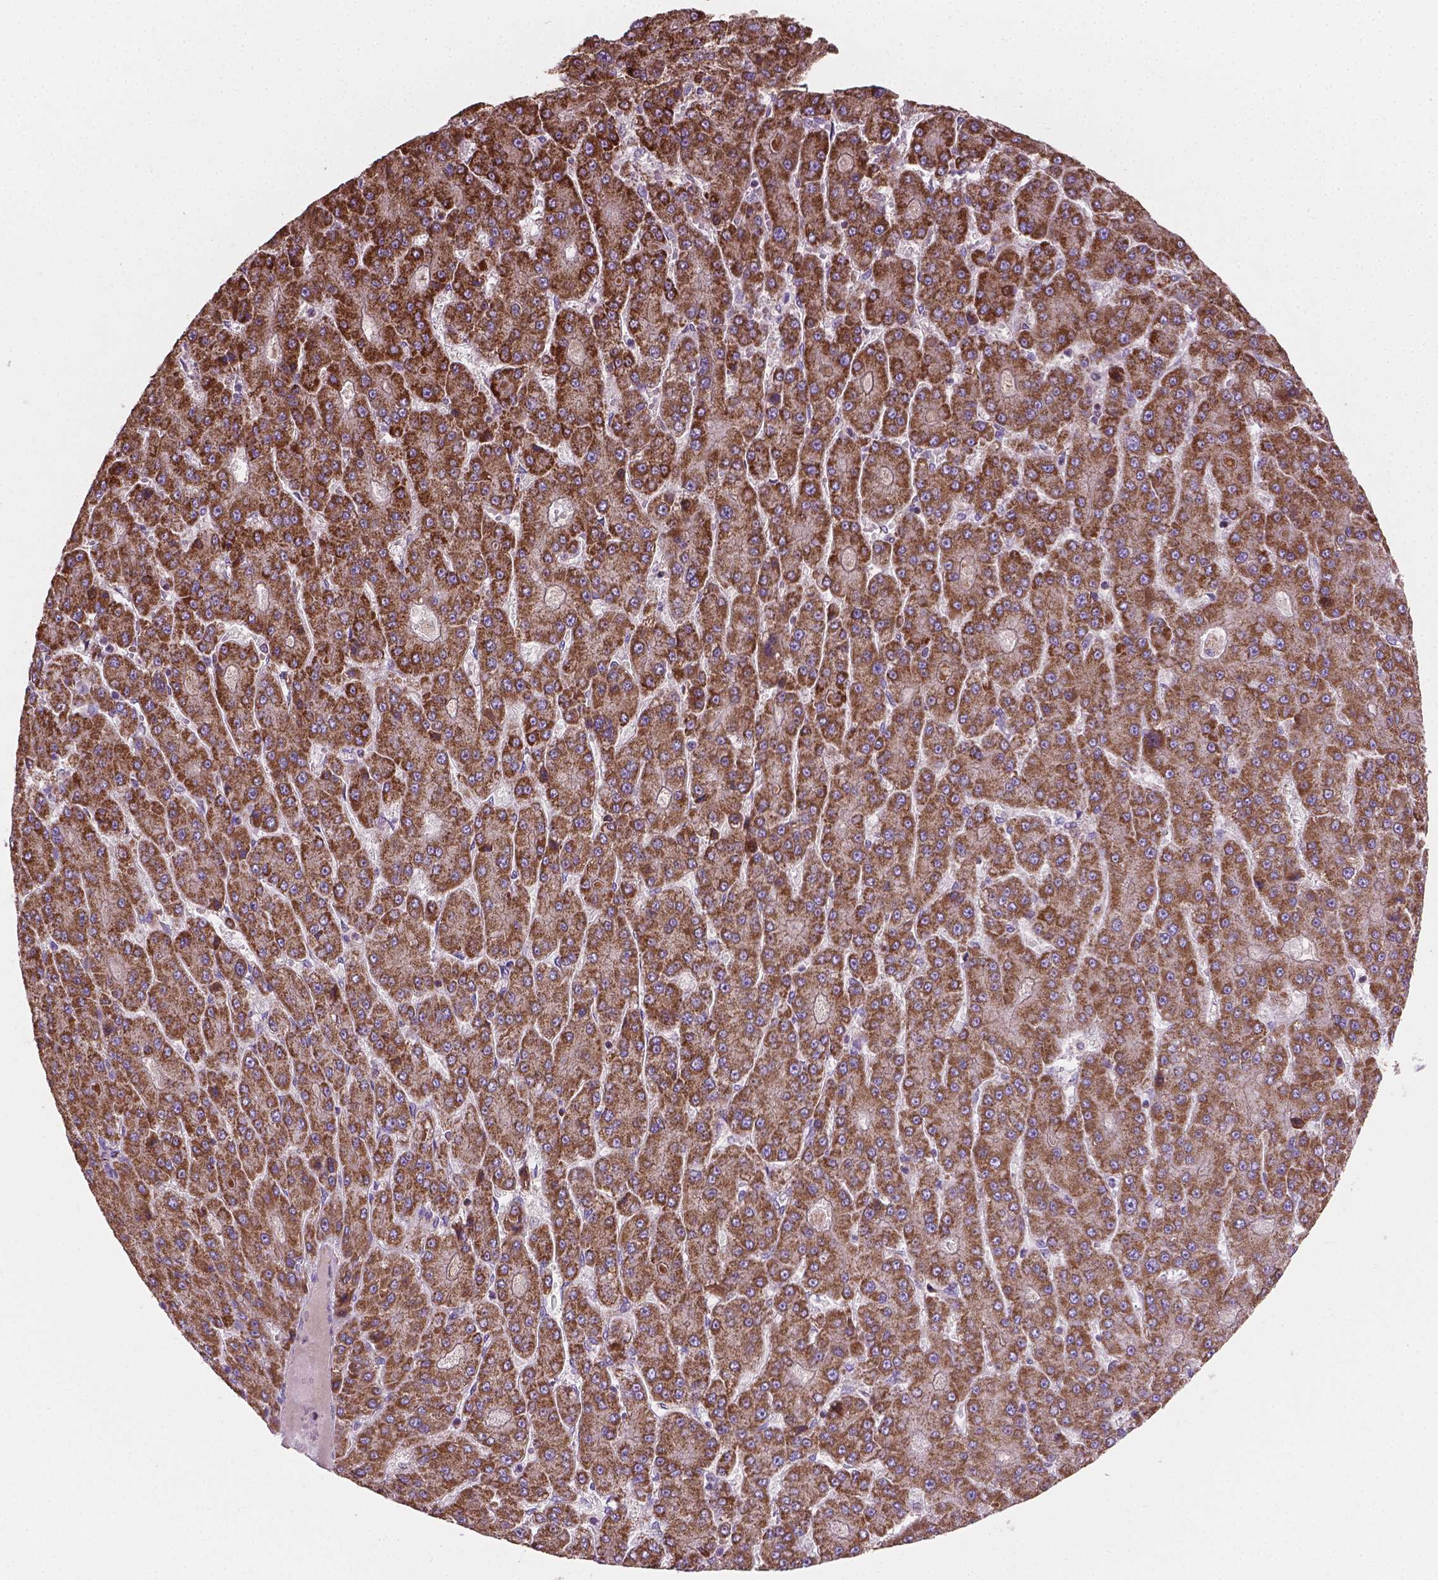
{"staining": {"intensity": "strong", "quantity": ">75%", "location": "cytoplasmic/membranous"}, "tissue": "liver cancer", "cell_type": "Tumor cells", "image_type": "cancer", "snomed": [{"axis": "morphology", "description": "Carcinoma, Hepatocellular, NOS"}, {"axis": "topography", "description": "Liver"}], "caption": "Protein staining demonstrates strong cytoplasmic/membranous staining in approximately >75% of tumor cells in liver hepatocellular carcinoma.", "gene": "TCAF1", "patient": {"sex": "male", "age": 70}}